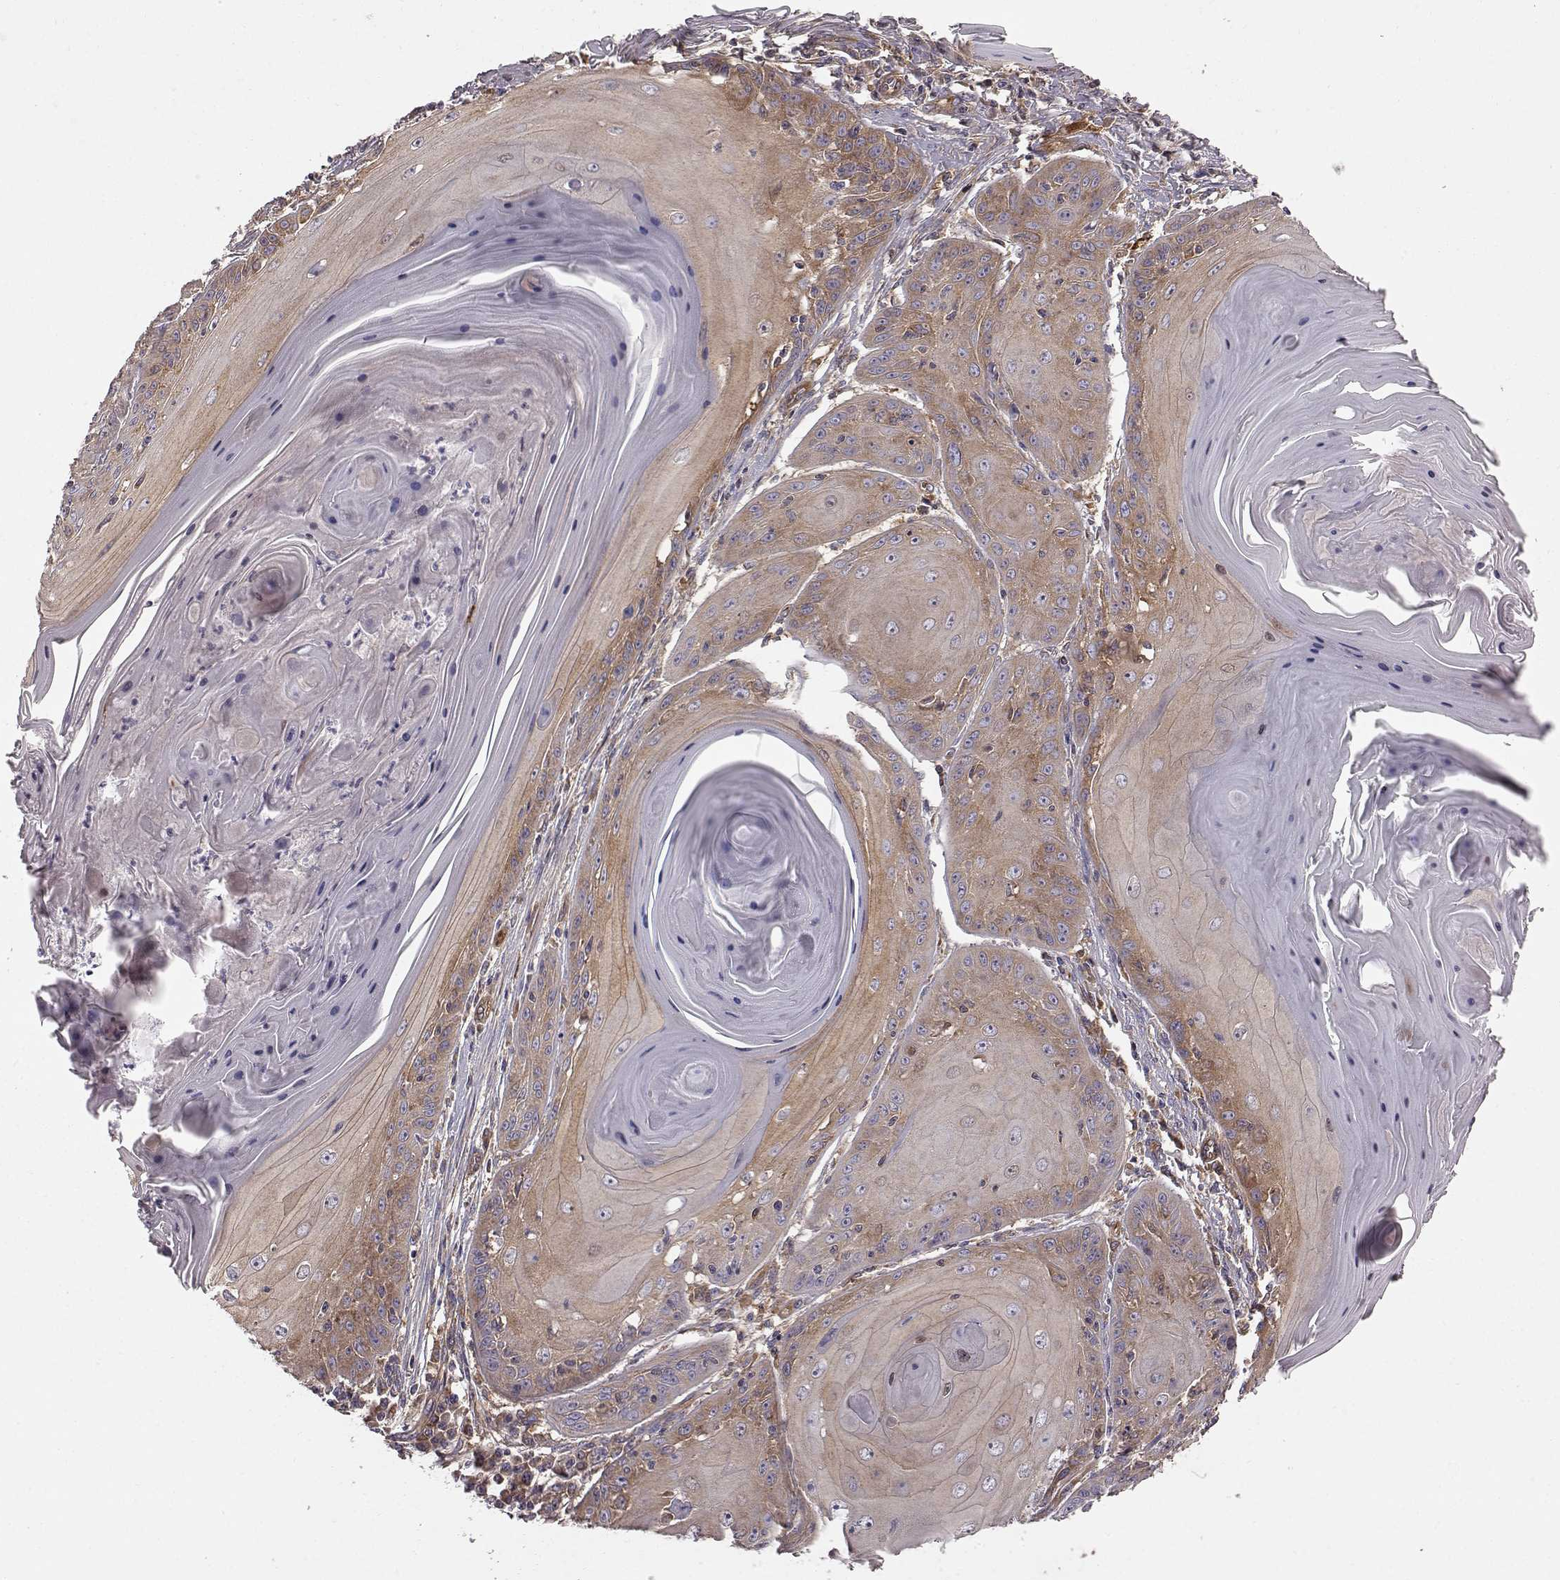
{"staining": {"intensity": "moderate", "quantity": "25%-75%", "location": "cytoplasmic/membranous"}, "tissue": "skin cancer", "cell_type": "Tumor cells", "image_type": "cancer", "snomed": [{"axis": "morphology", "description": "Squamous cell carcinoma, NOS"}, {"axis": "topography", "description": "Skin"}, {"axis": "topography", "description": "Vulva"}], "caption": "Protein staining displays moderate cytoplasmic/membranous positivity in about 25%-75% of tumor cells in skin cancer.", "gene": "RABGAP1", "patient": {"sex": "female", "age": 85}}